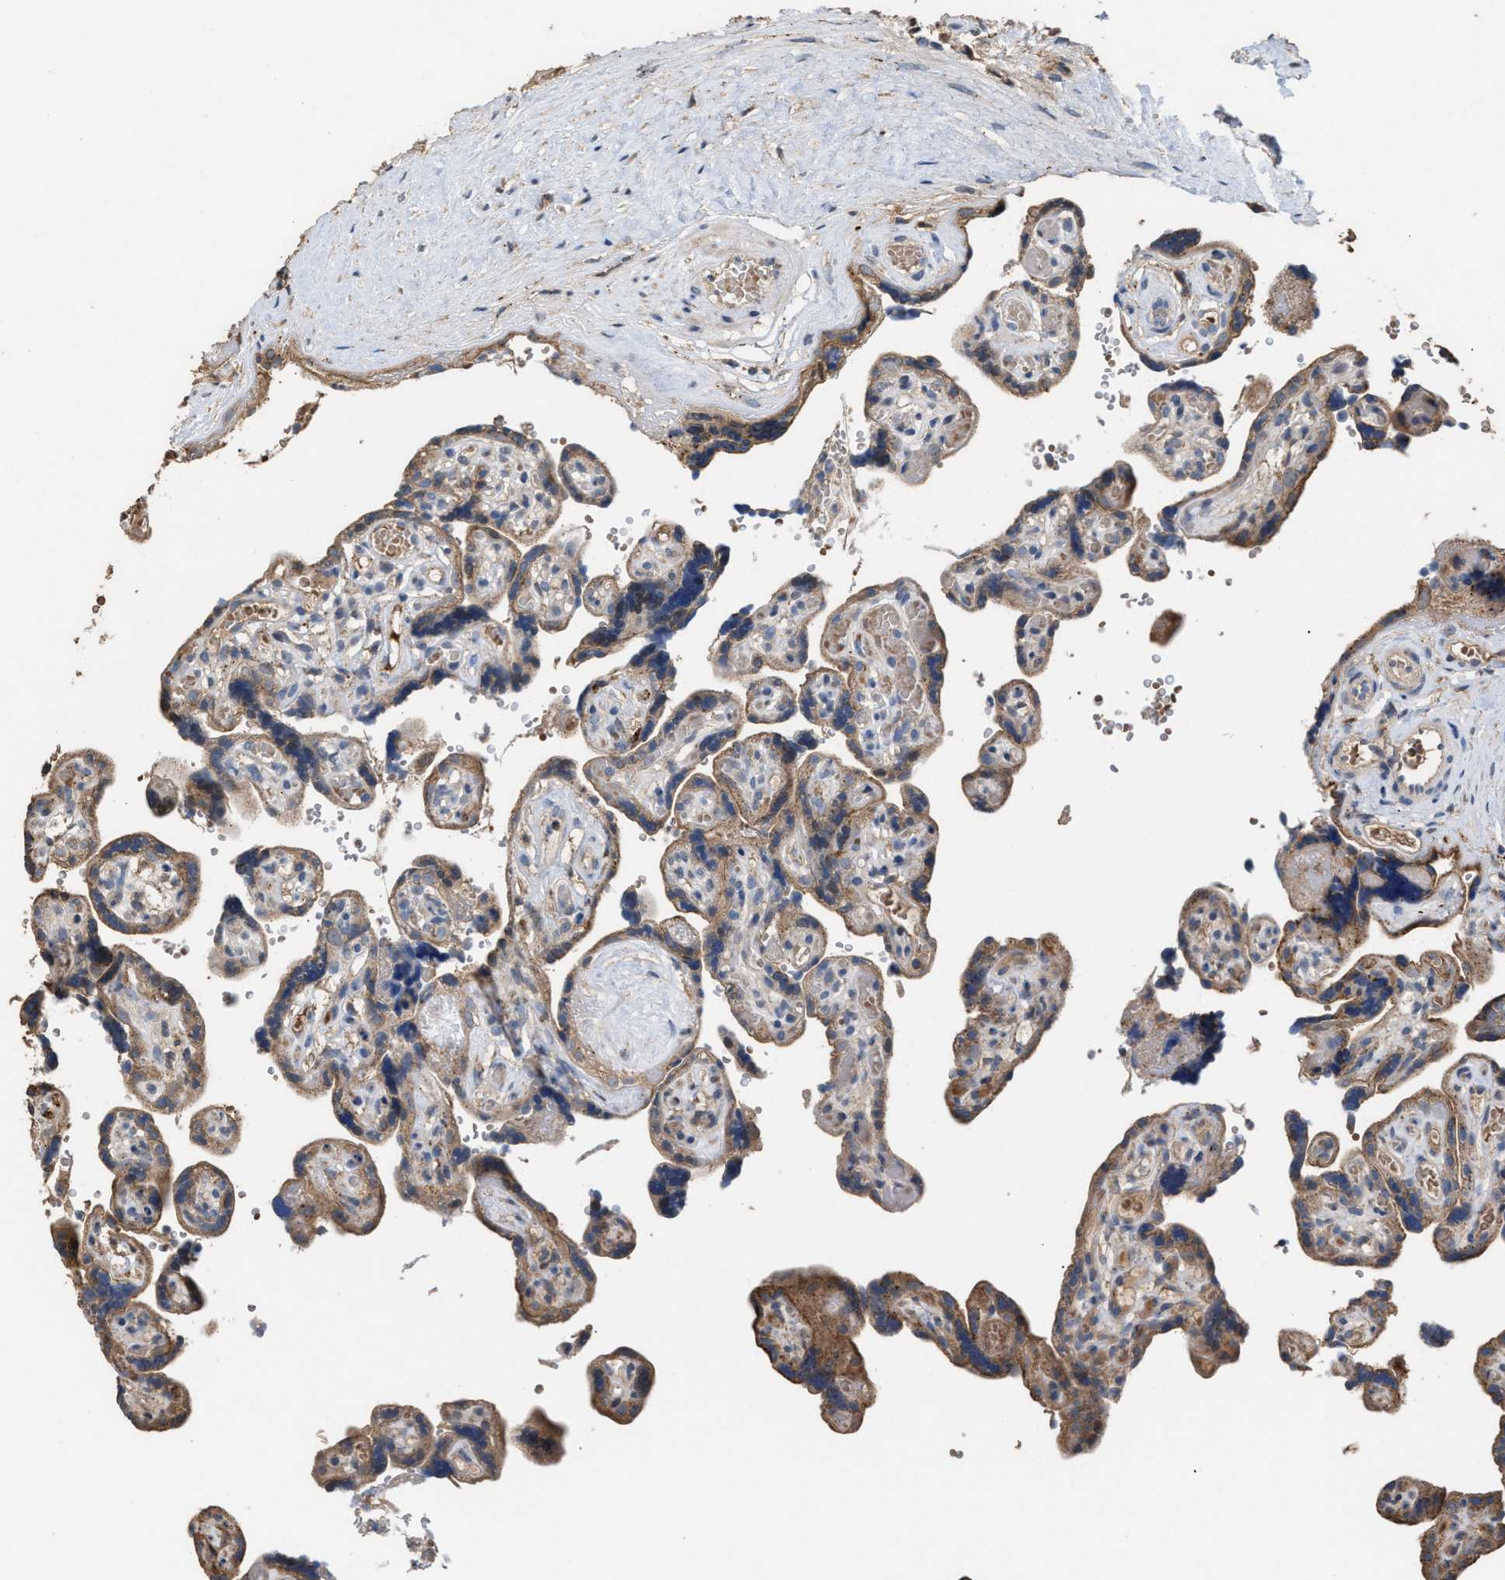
{"staining": {"intensity": "moderate", "quantity": ">75%", "location": "cytoplasmic/membranous"}, "tissue": "placenta", "cell_type": "Decidual cells", "image_type": "normal", "snomed": [{"axis": "morphology", "description": "Normal tissue, NOS"}, {"axis": "topography", "description": "Placenta"}], "caption": "Placenta stained with DAB (3,3'-diaminobenzidine) immunohistochemistry (IHC) reveals medium levels of moderate cytoplasmic/membranous positivity in approximately >75% of decidual cells.", "gene": "ELMO3", "patient": {"sex": "female", "age": 30}}